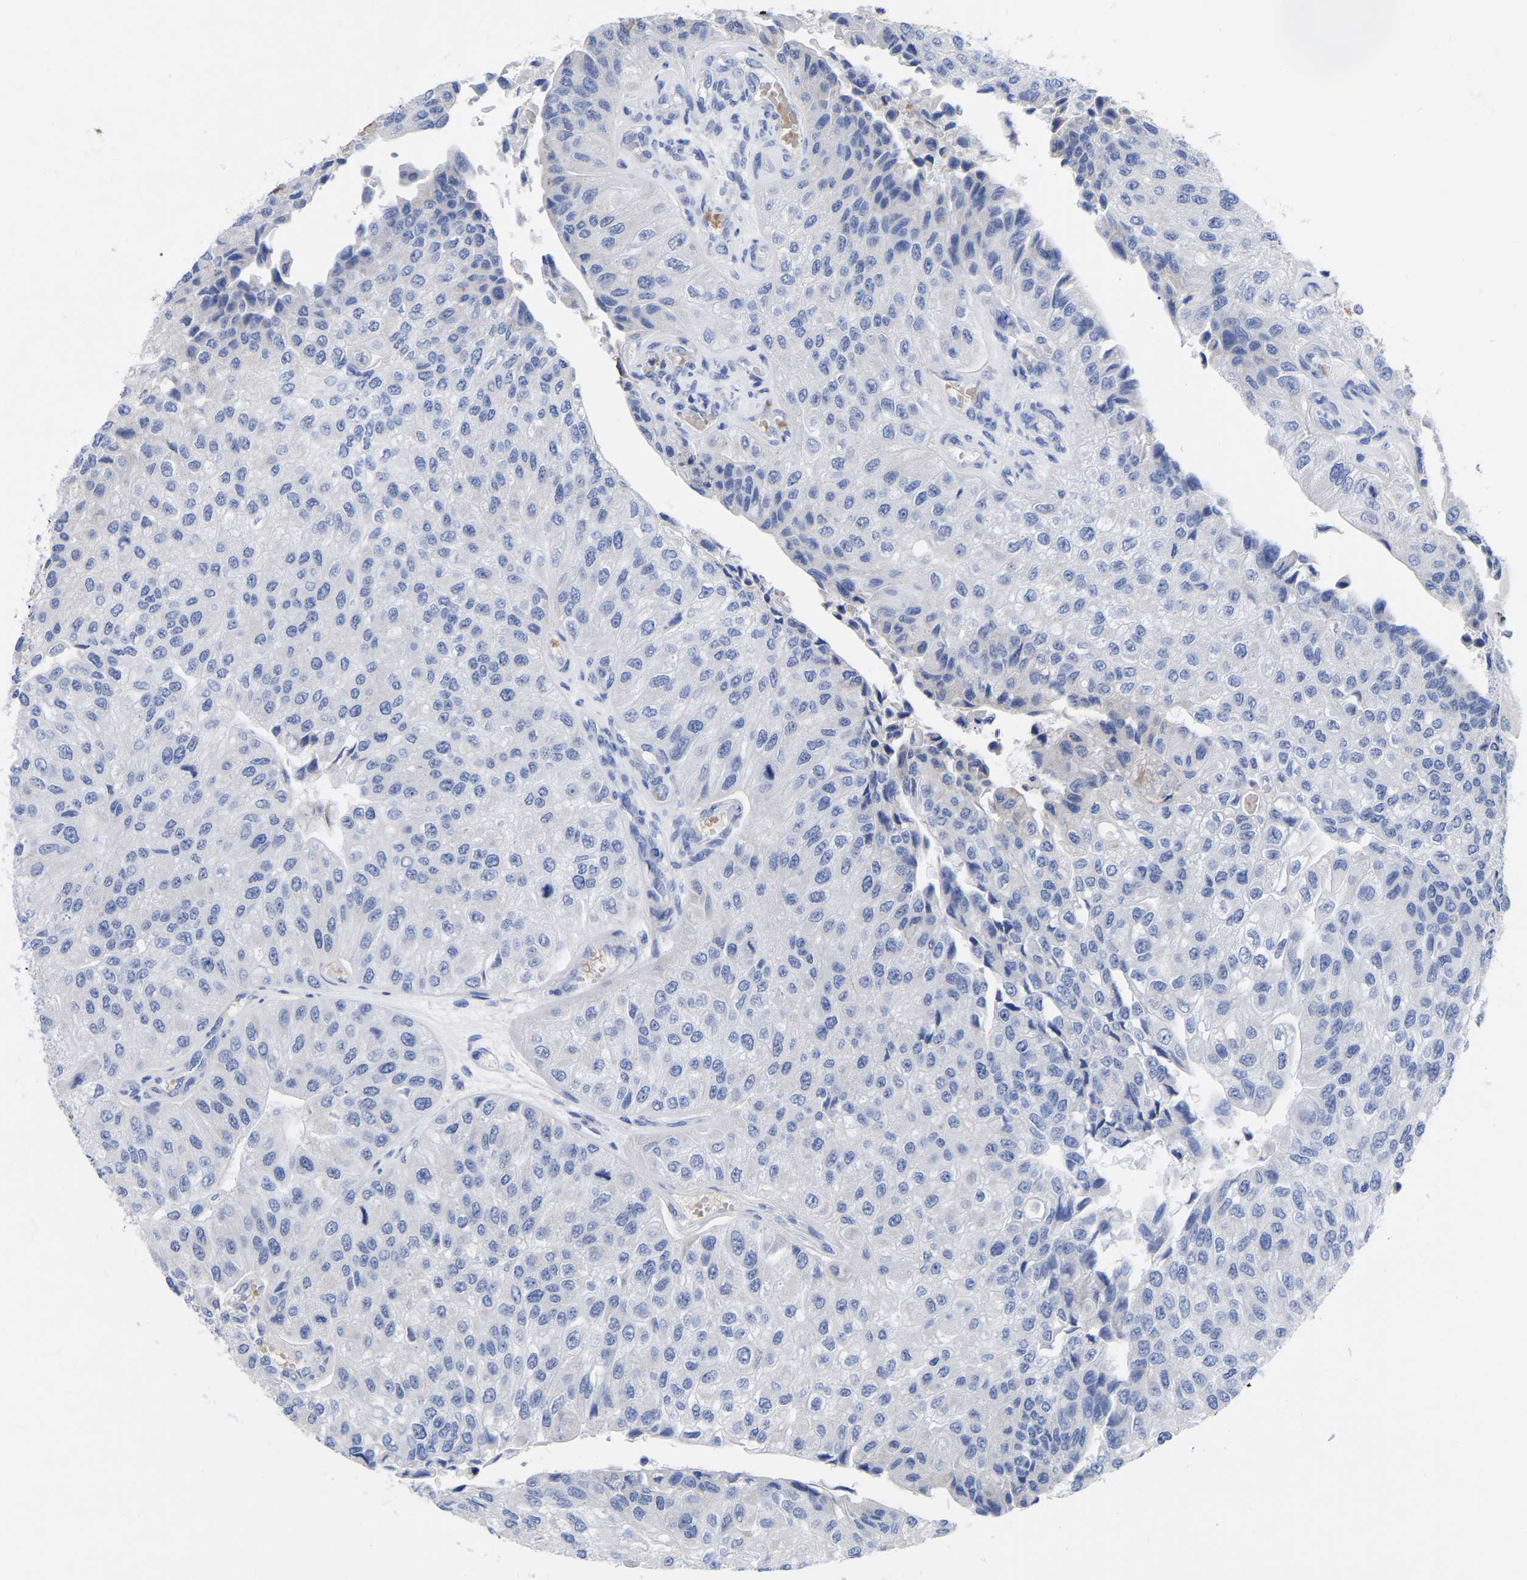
{"staining": {"intensity": "negative", "quantity": "none", "location": "none"}, "tissue": "urothelial cancer", "cell_type": "Tumor cells", "image_type": "cancer", "snomed": [{"axis": "morphology", "description": "Urothelial carcinoma, High grade"}, {"axis": "topography", "description": "Kidney"}, {"axis": "topography", "description": "Urinary bladder"}], "caption": "Protein analysis of urothelial cancer displays no significant staining in tumor cells.", "gene": "GDF3", "patient": {"sex": "male", "age": 77}}